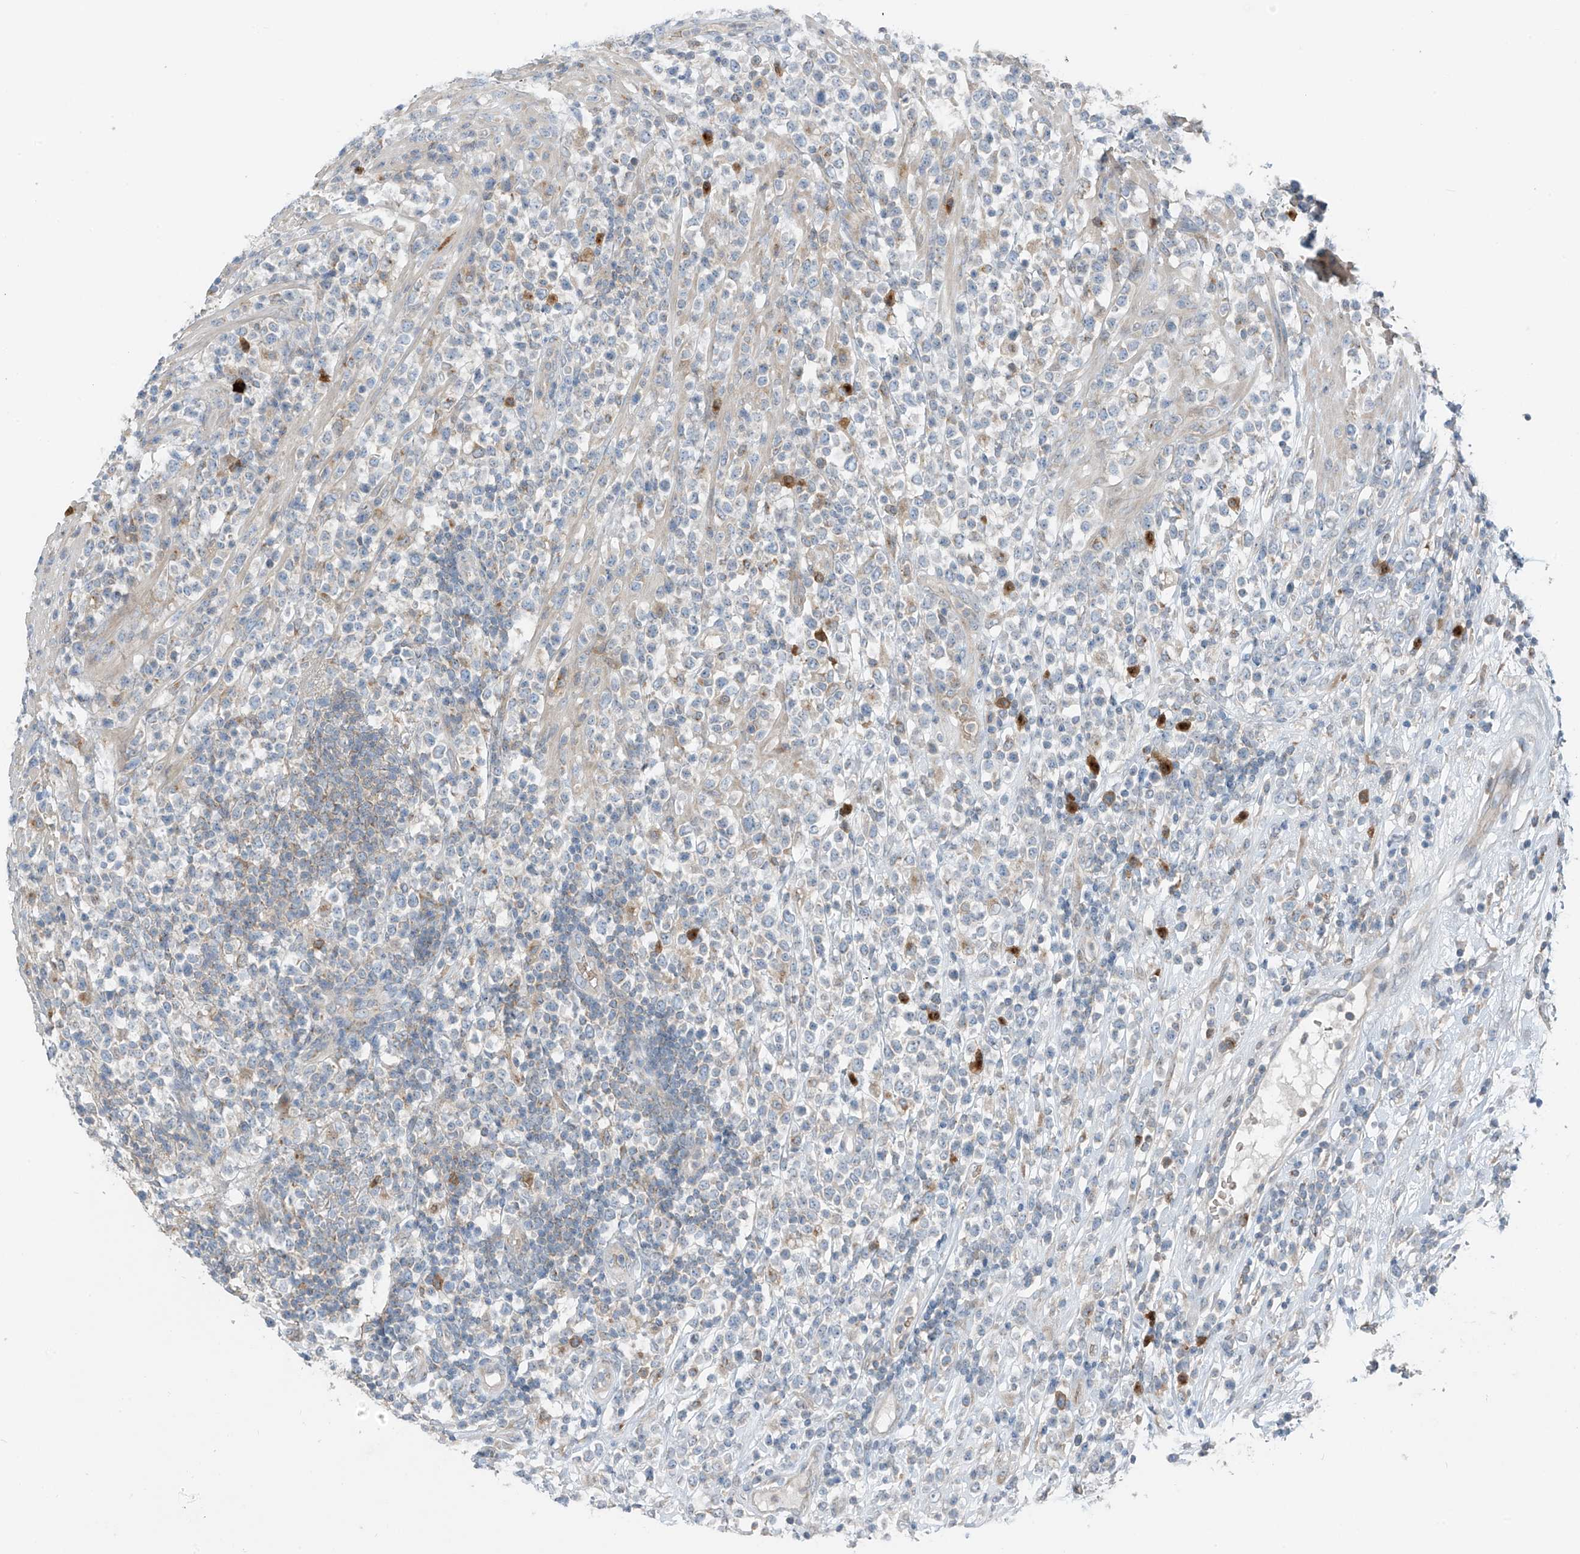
{"staining": {"intensity": "negative", "quantity": "none", "location": "none"}, "tissue": "lymphoma", "cell_type": "Tumor cells", "image_type": "cancer", "snomed": [{"axis": "morphology", "description": "Malignant lymphoma, non-Hodgkin's type, High grade"}, {"axis": "topography", "description": "Colon"}], "caption": "Image shows no protein expression in tumor cells of lymphoma tissue.", "gene": "SLC12A6", "patient": {"sex": "female", "age": 53}}